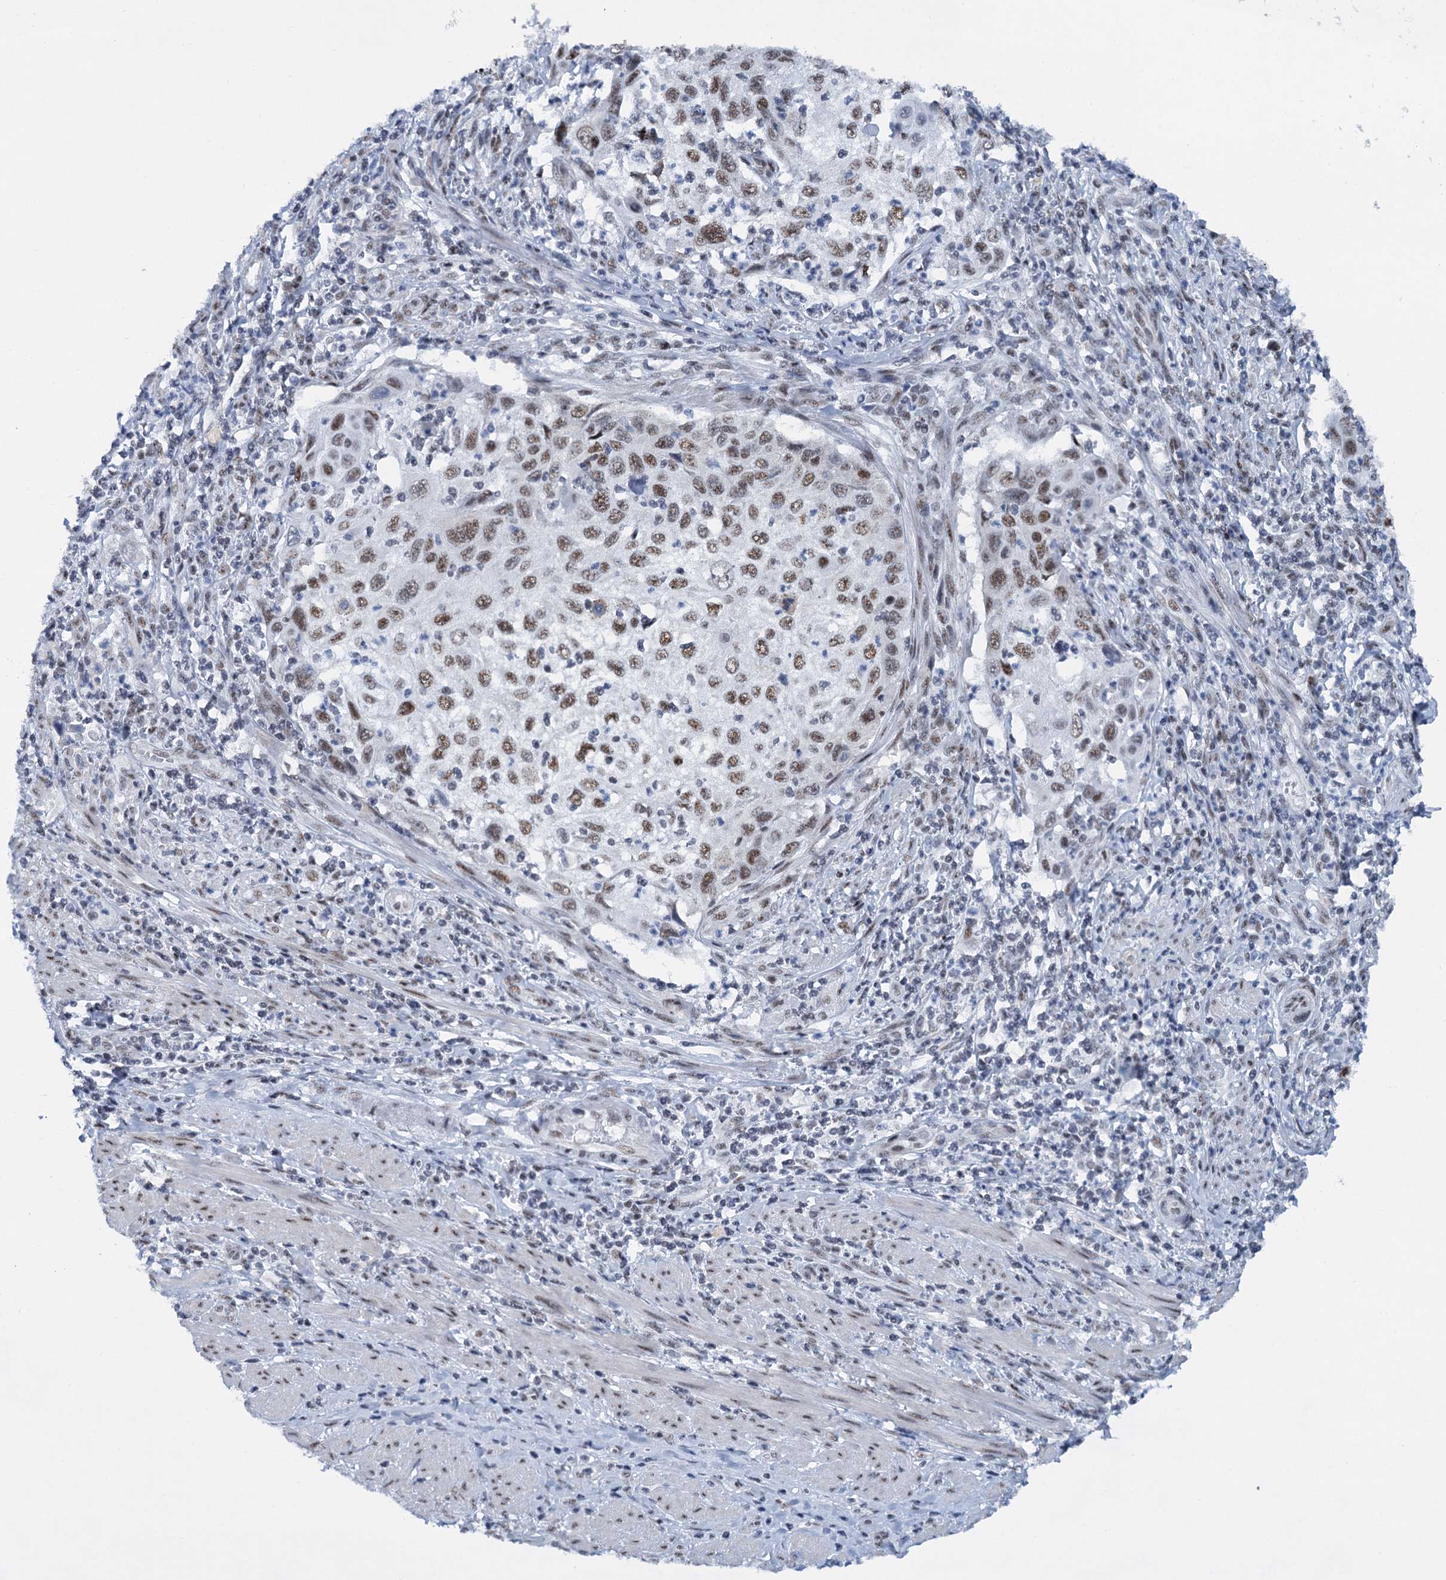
{"staining": {"intensity": "moderate", "quantity": ">75%", "location": "nuclear"}, "tissue": "cervical cancer", "cell_type": "Tumor cells", "image_type": "cancer", "snomed": [{"axis": "morphology", "description": "Squamous cell carcinoma, NOS"}, {"axis": "topography", "description": "Cervix"}], "caption": "Cervical cancer (squamous cell carcinoma) stained with immunohistochemistry (IHC) displays moderate nuclear expression in approximately >75% of tumor cells.", "gene": "SREK1", "patient": {"sex": "female", "age": 70}}